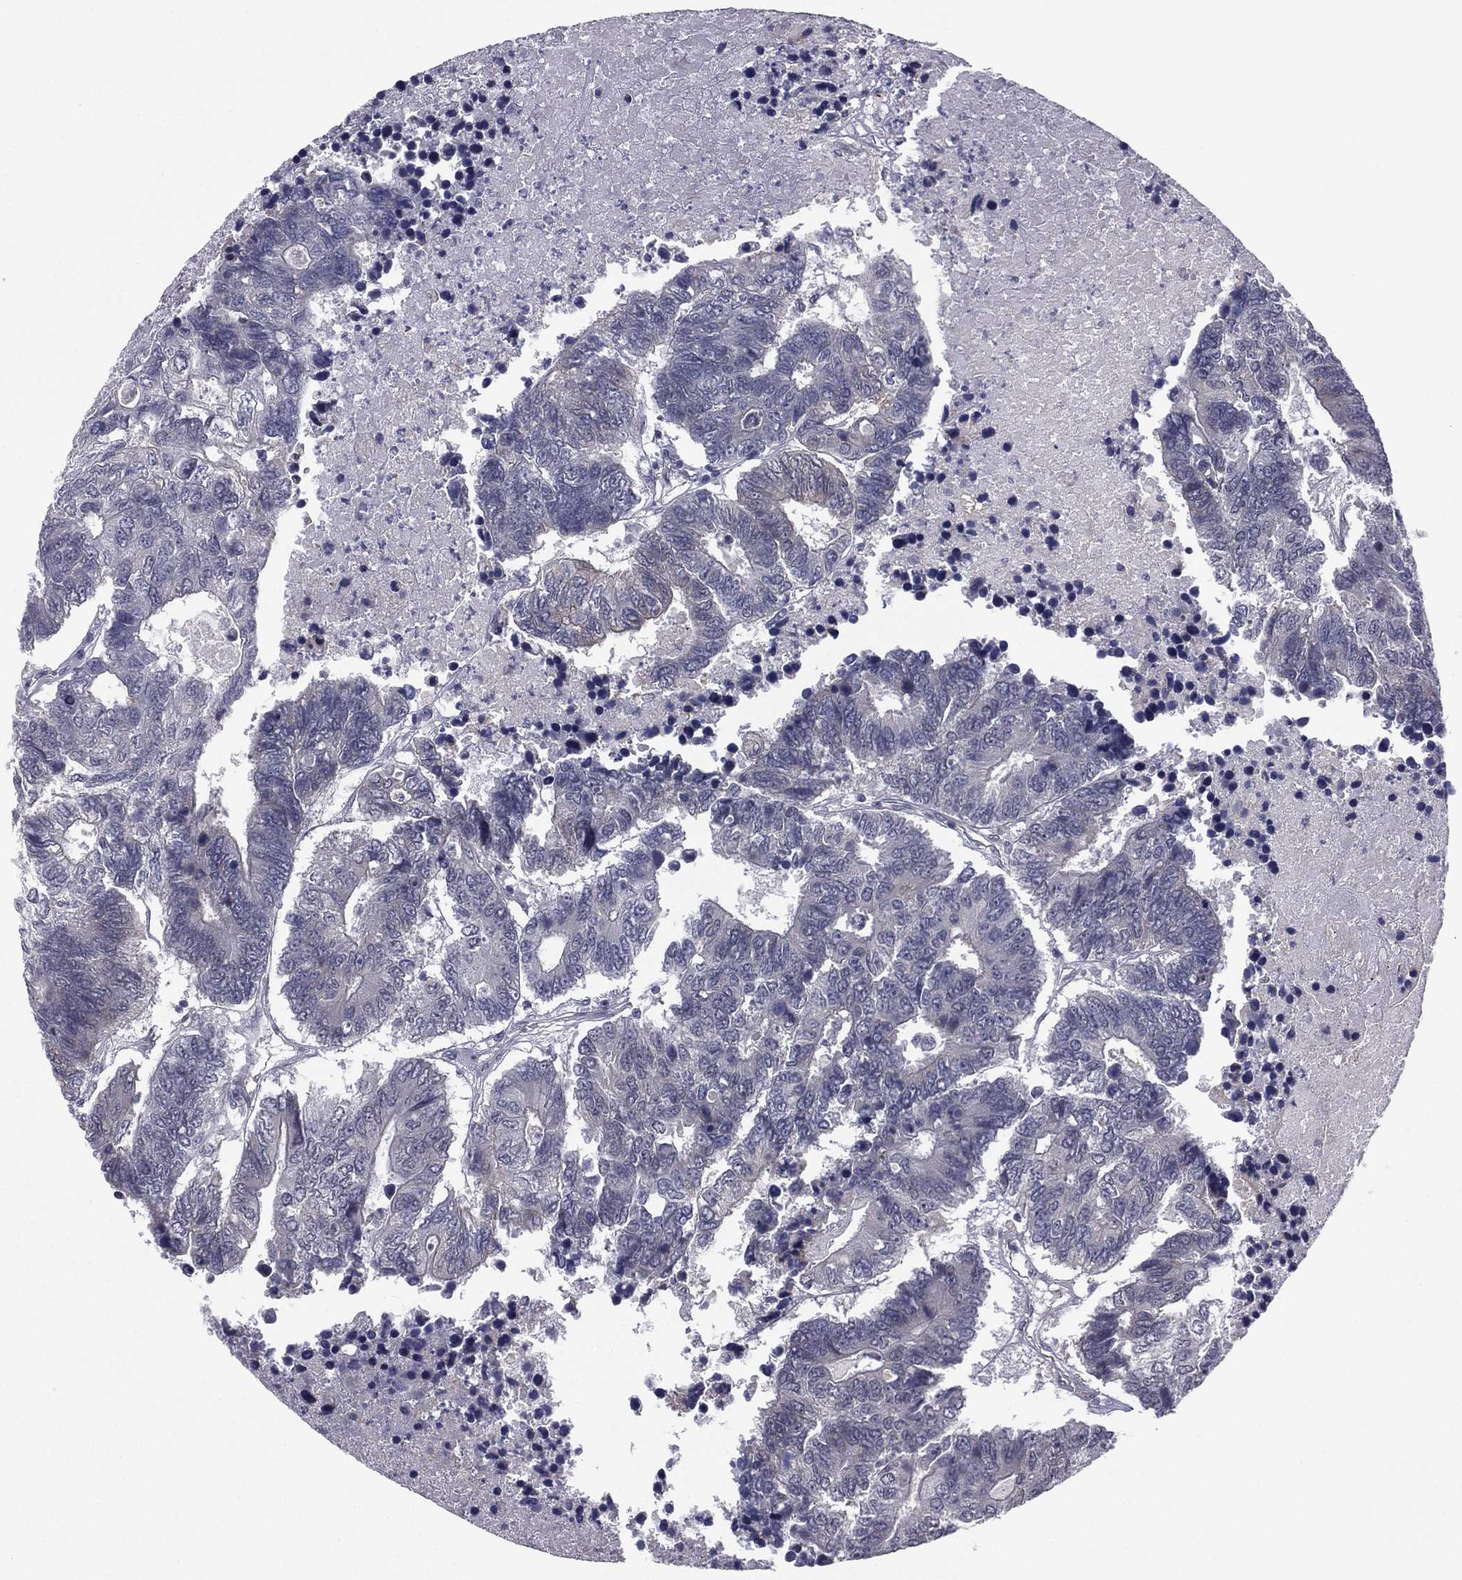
{"staining": {"intensity": "negative", "quantity": "none", "location": "none"}, "tissue": "colorectal cancer", "cell_type": "Tumor cells", "image_type": "cancer", "snomed": [{"axis": "morphology", "description": "Adenocarcinoma, NOS"}, {"axis": "topography", "description": "Colon"}], "caption": "A high-resolution histopathology image shows IHC staining of colorectal adenocarcinoma, which demonstrates no significant expression in tumor cells.", "gene": "ACTRT2", "patient": {"sex": "female", "age": 48}}